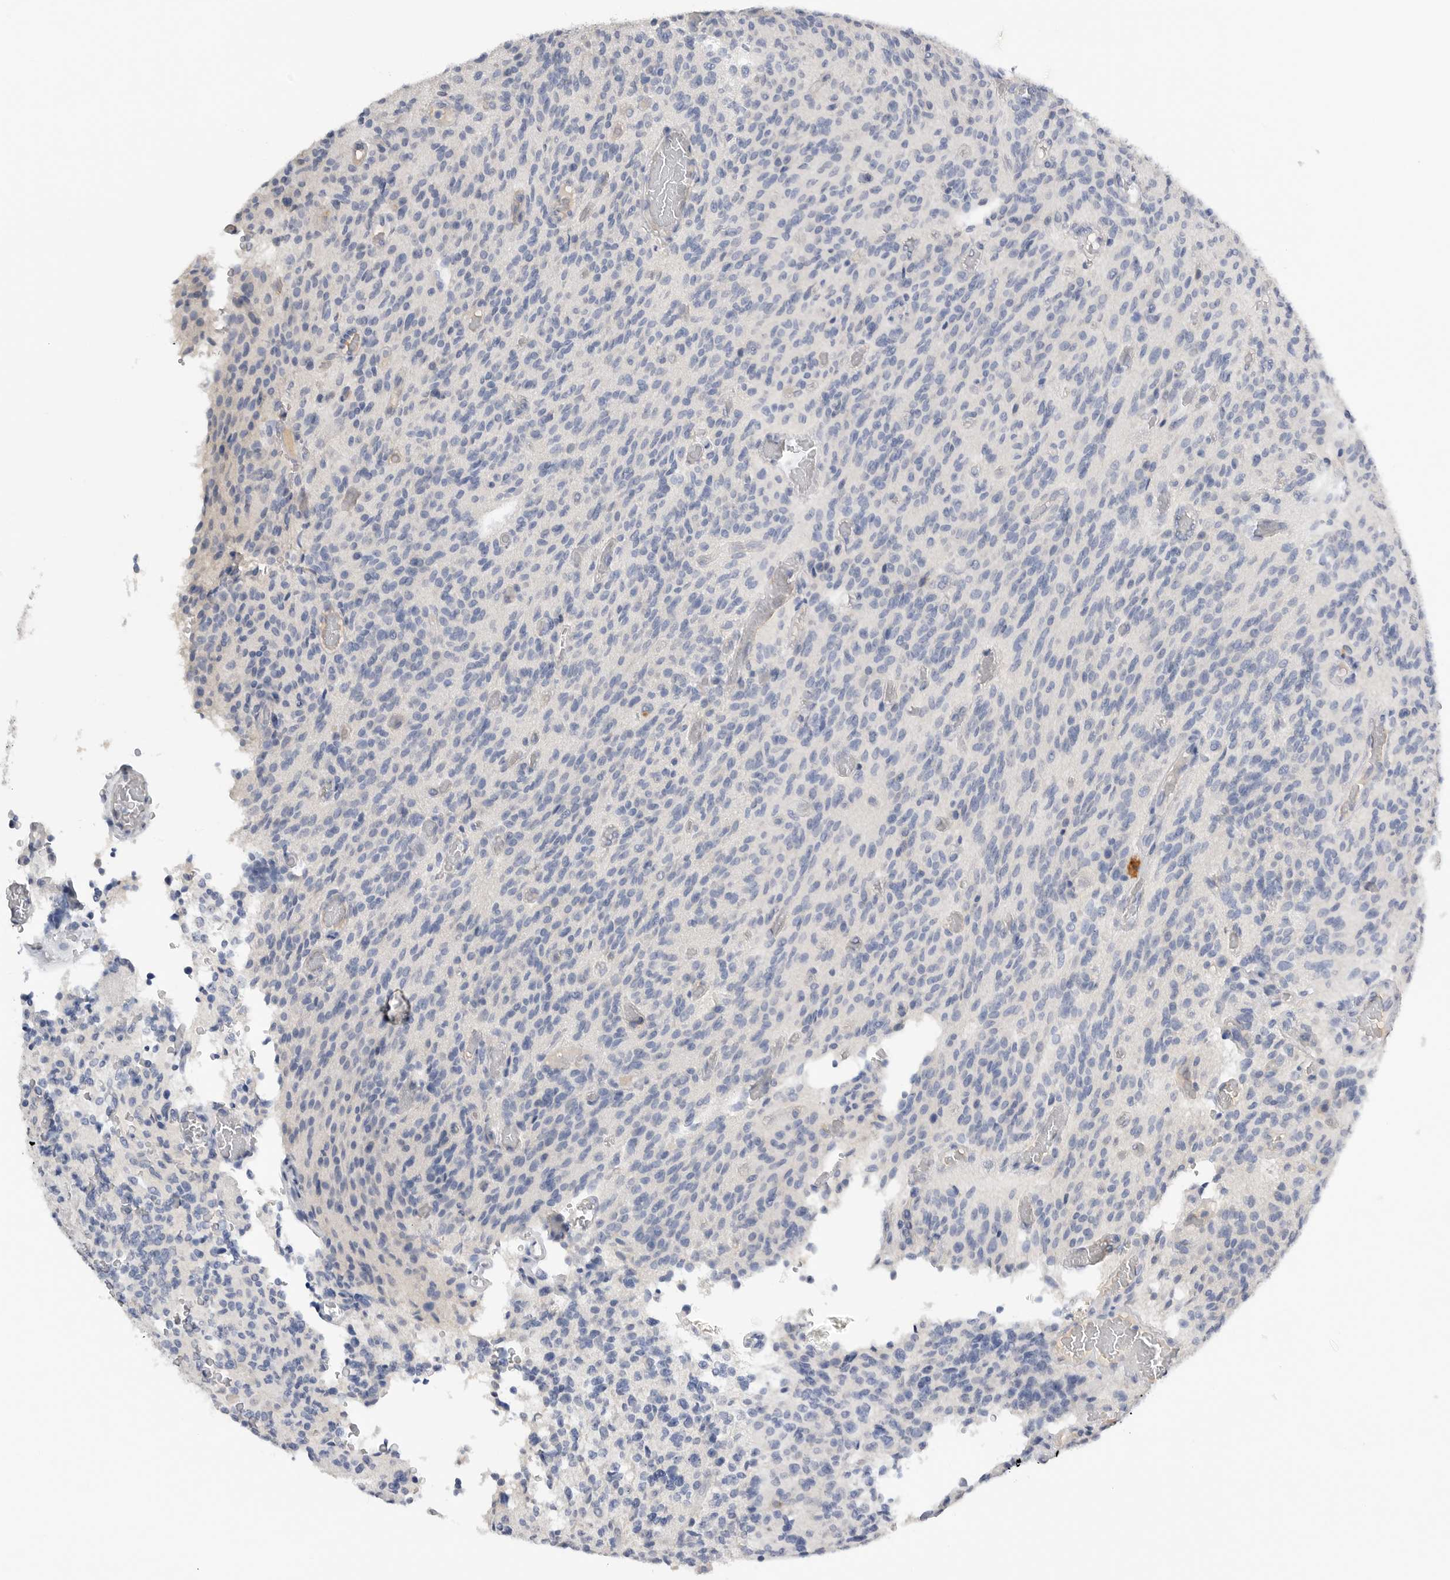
{"staining": {"intensity": "negative", "quantity": "none", "location": "none"}, "tissue": "glioma", "cell_type": "Tumor cells", "image_type": "cancer", "snomed": [{"axis": "morphology", "description": "Glioma, malignant, High grade"}, {"axis": "topography", "description": "Brain"}], "caption": "Protein analysis of malignant glioma (high-grade) demonstrates no significant positivity in tumor cells.", "gene": "FABP6", "patient": {"sex": "male", "age": 34}}